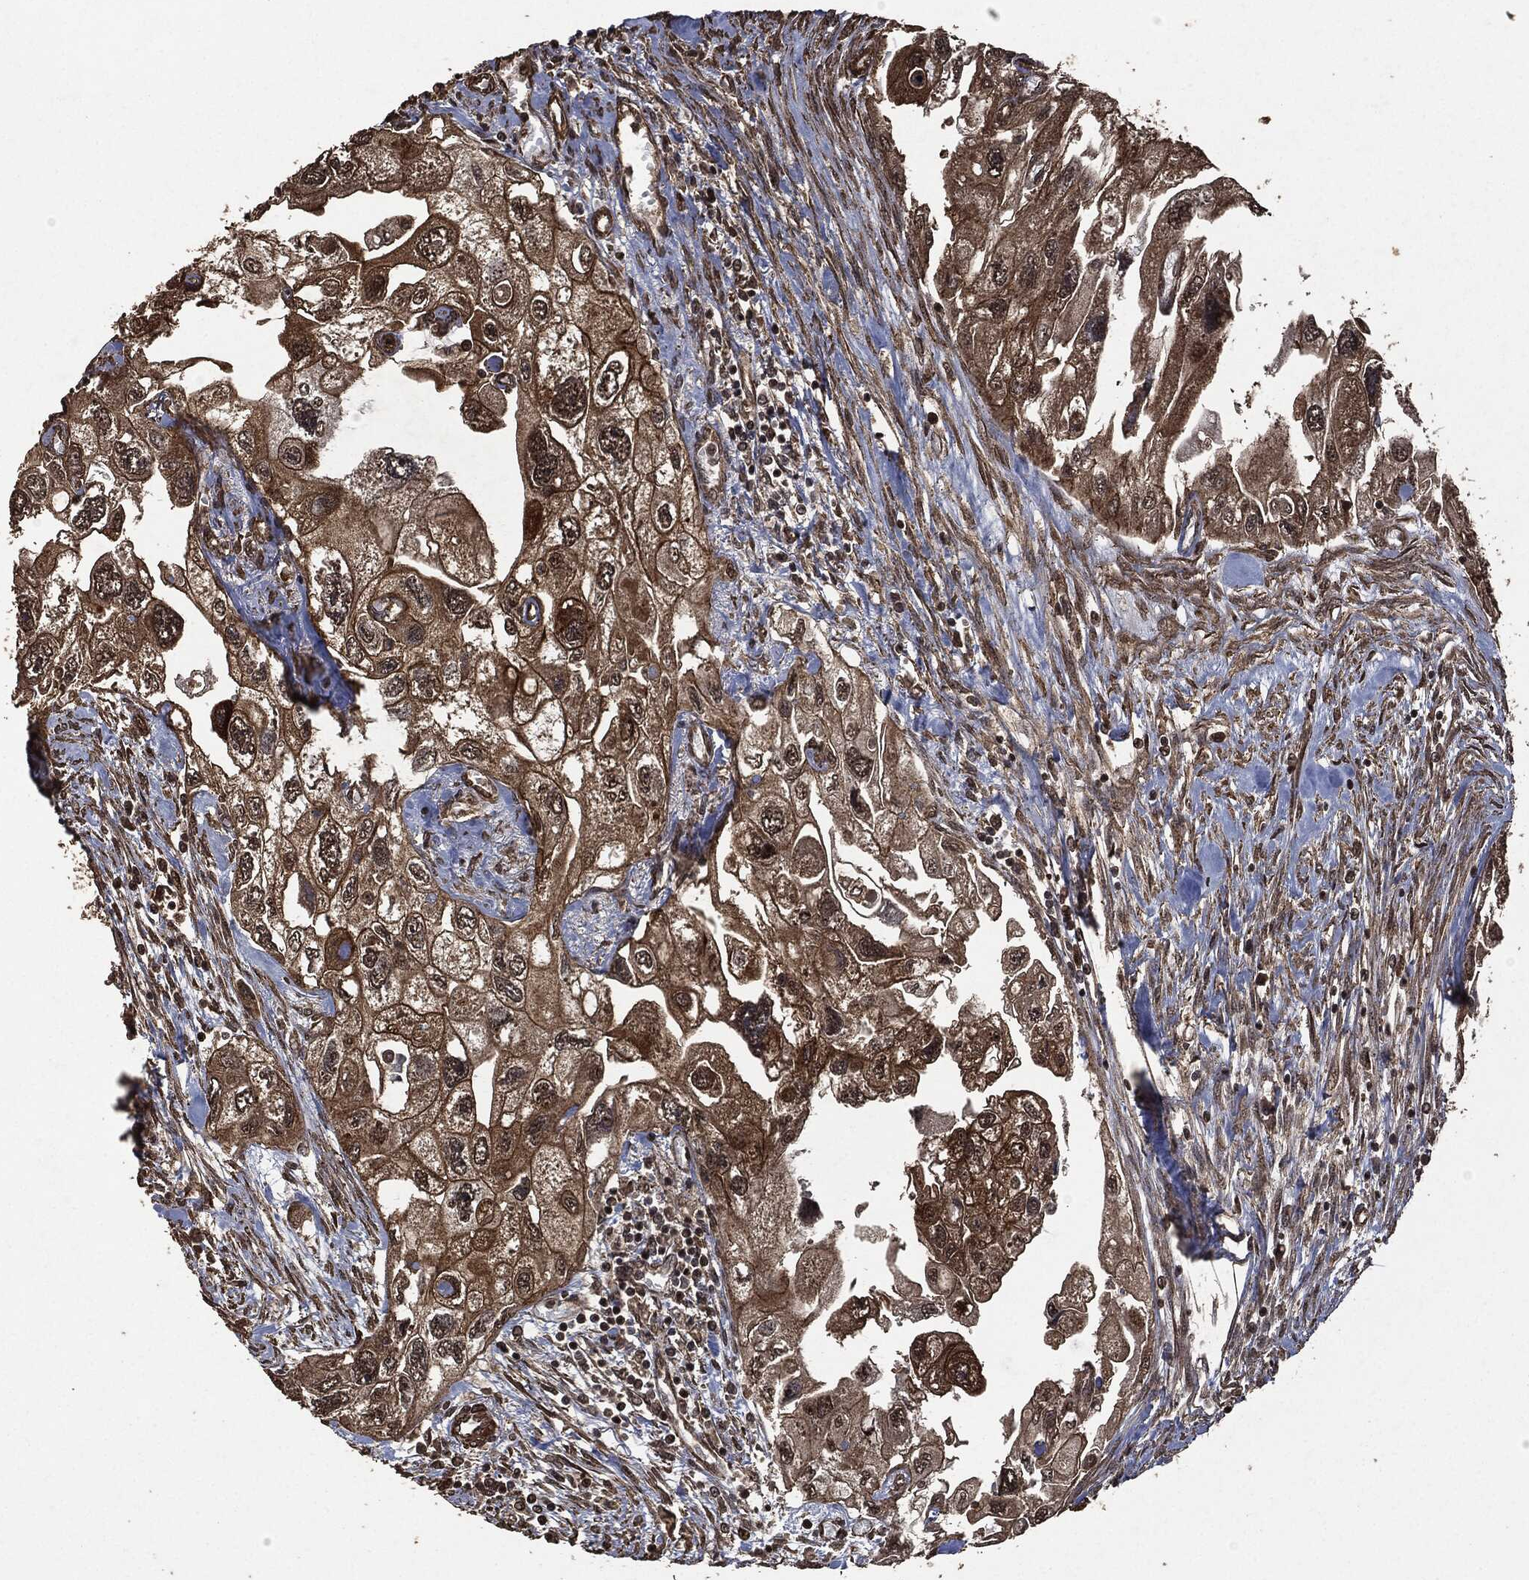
{"staining": {"intensity": "strong", "quantity": "25%-75%", "location": "cytoplasmic/membranous"}, "tissue": "urothelial cancer", "cell_type": "Tumor cells", "image_type": "cancer", "snomed": [{"axis": "morphology", "description": "Urothelial carcinoma, High grade"}, {"axis": "topography", "description": "Urinary bladder"}], "caption": "A brown stain highlights strong cytoplasmic/membranous expression of a protein in human urothelial cancer tumor cells.", "gene": "HRAS", "patient": {"sex": "male", "age": 59}}